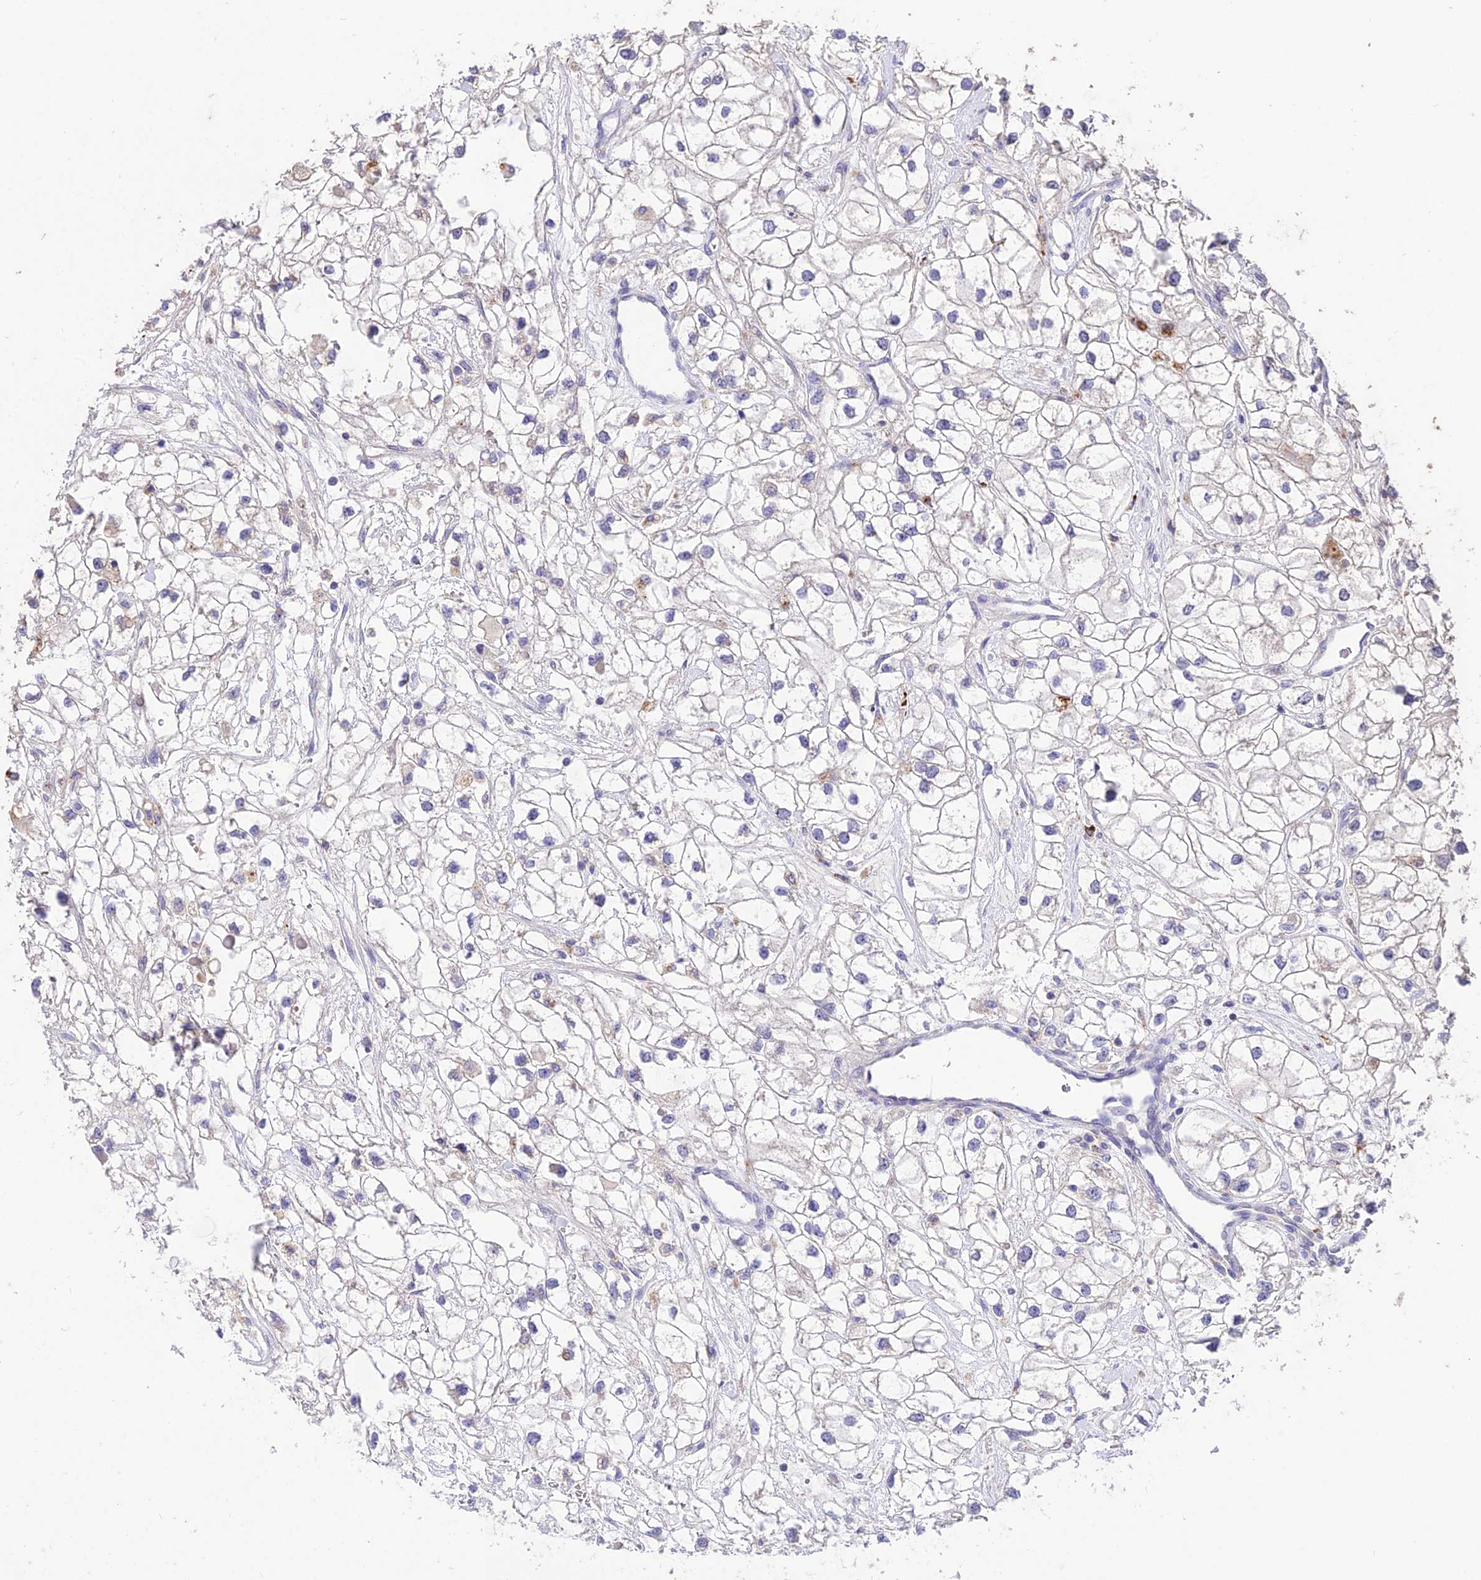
{"staining": {"intensity": "negative", "quantity": "none", "location": "none"}, "tissue": "renal cancer", "cell_type": "Tumor cells", "image_type": "cancer", "snomed": [{"axis": "morphology", "description": "Adenocarcinoma, NOS"}, {"axis": "topography", "description": "Kidney"}], "caption": "Immunohistochemistry (IHC) of human renal cancer reveals no staining in tumor cells.", "gene": "SDHD", "patient": {"sex": "male", "age": 59}}